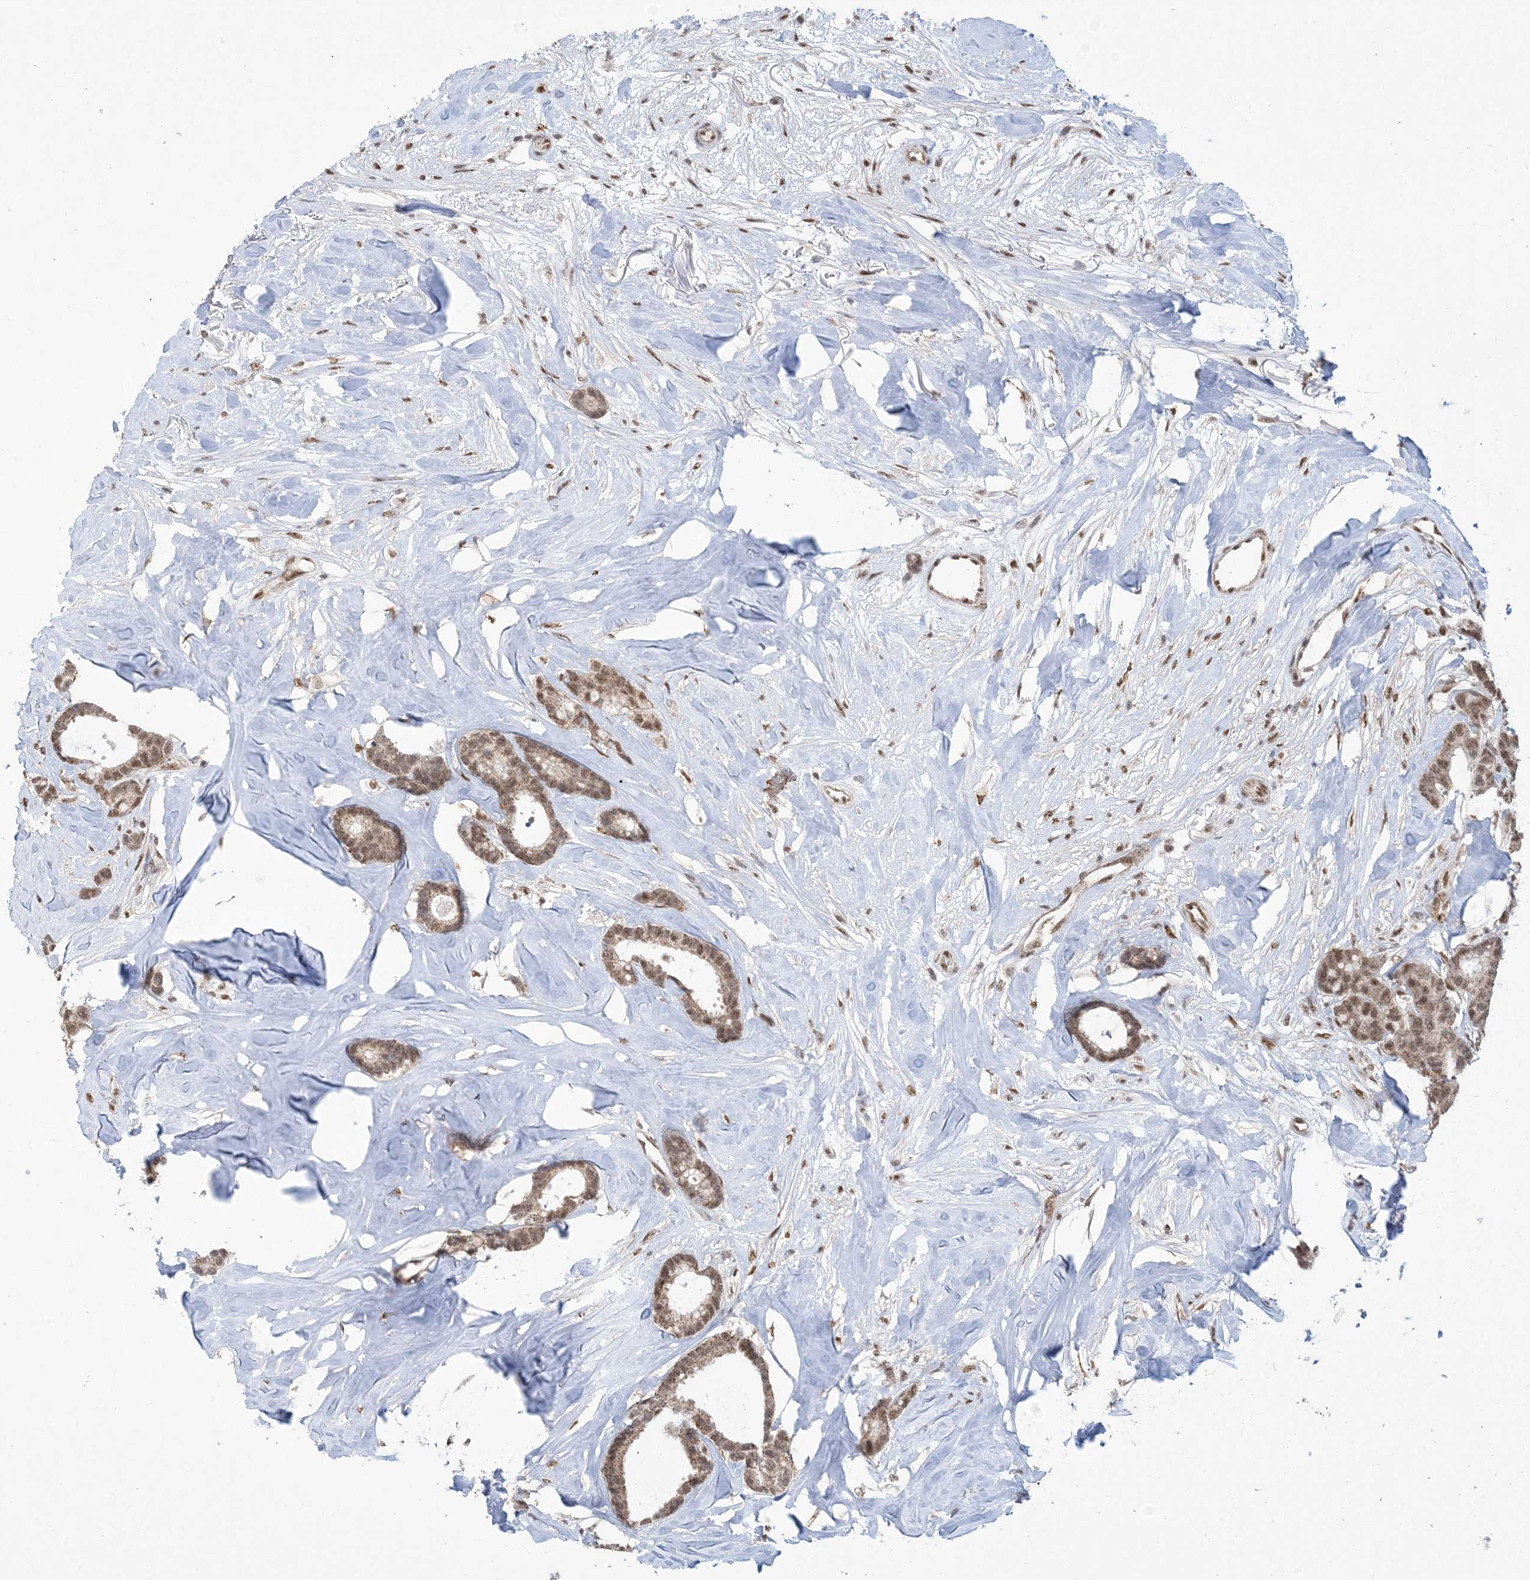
{"staining": {"intensity": "moderate", "quantity": ">75%", "location": "cytoplasmic/membranous,nuclear"}, "tissue": "breast cancer", "cell_type": "Tumor cells", "image_type": "cancer", "snomed": [{"axis": "morphology", "description": "Duct carcinoma"}, {"axis": "topography", "description": "Breast"}], "caption": "Intraductal carcinoma (breast) stained for a protein displays moderate cytoplasmic/membranous and nuclear positivity in tumor cells. (brown staining indicates protein expression, while blue staining denotes nuclei).", "gene": "TRMT10C", "patient": {"sex": "female", "age": 87}}